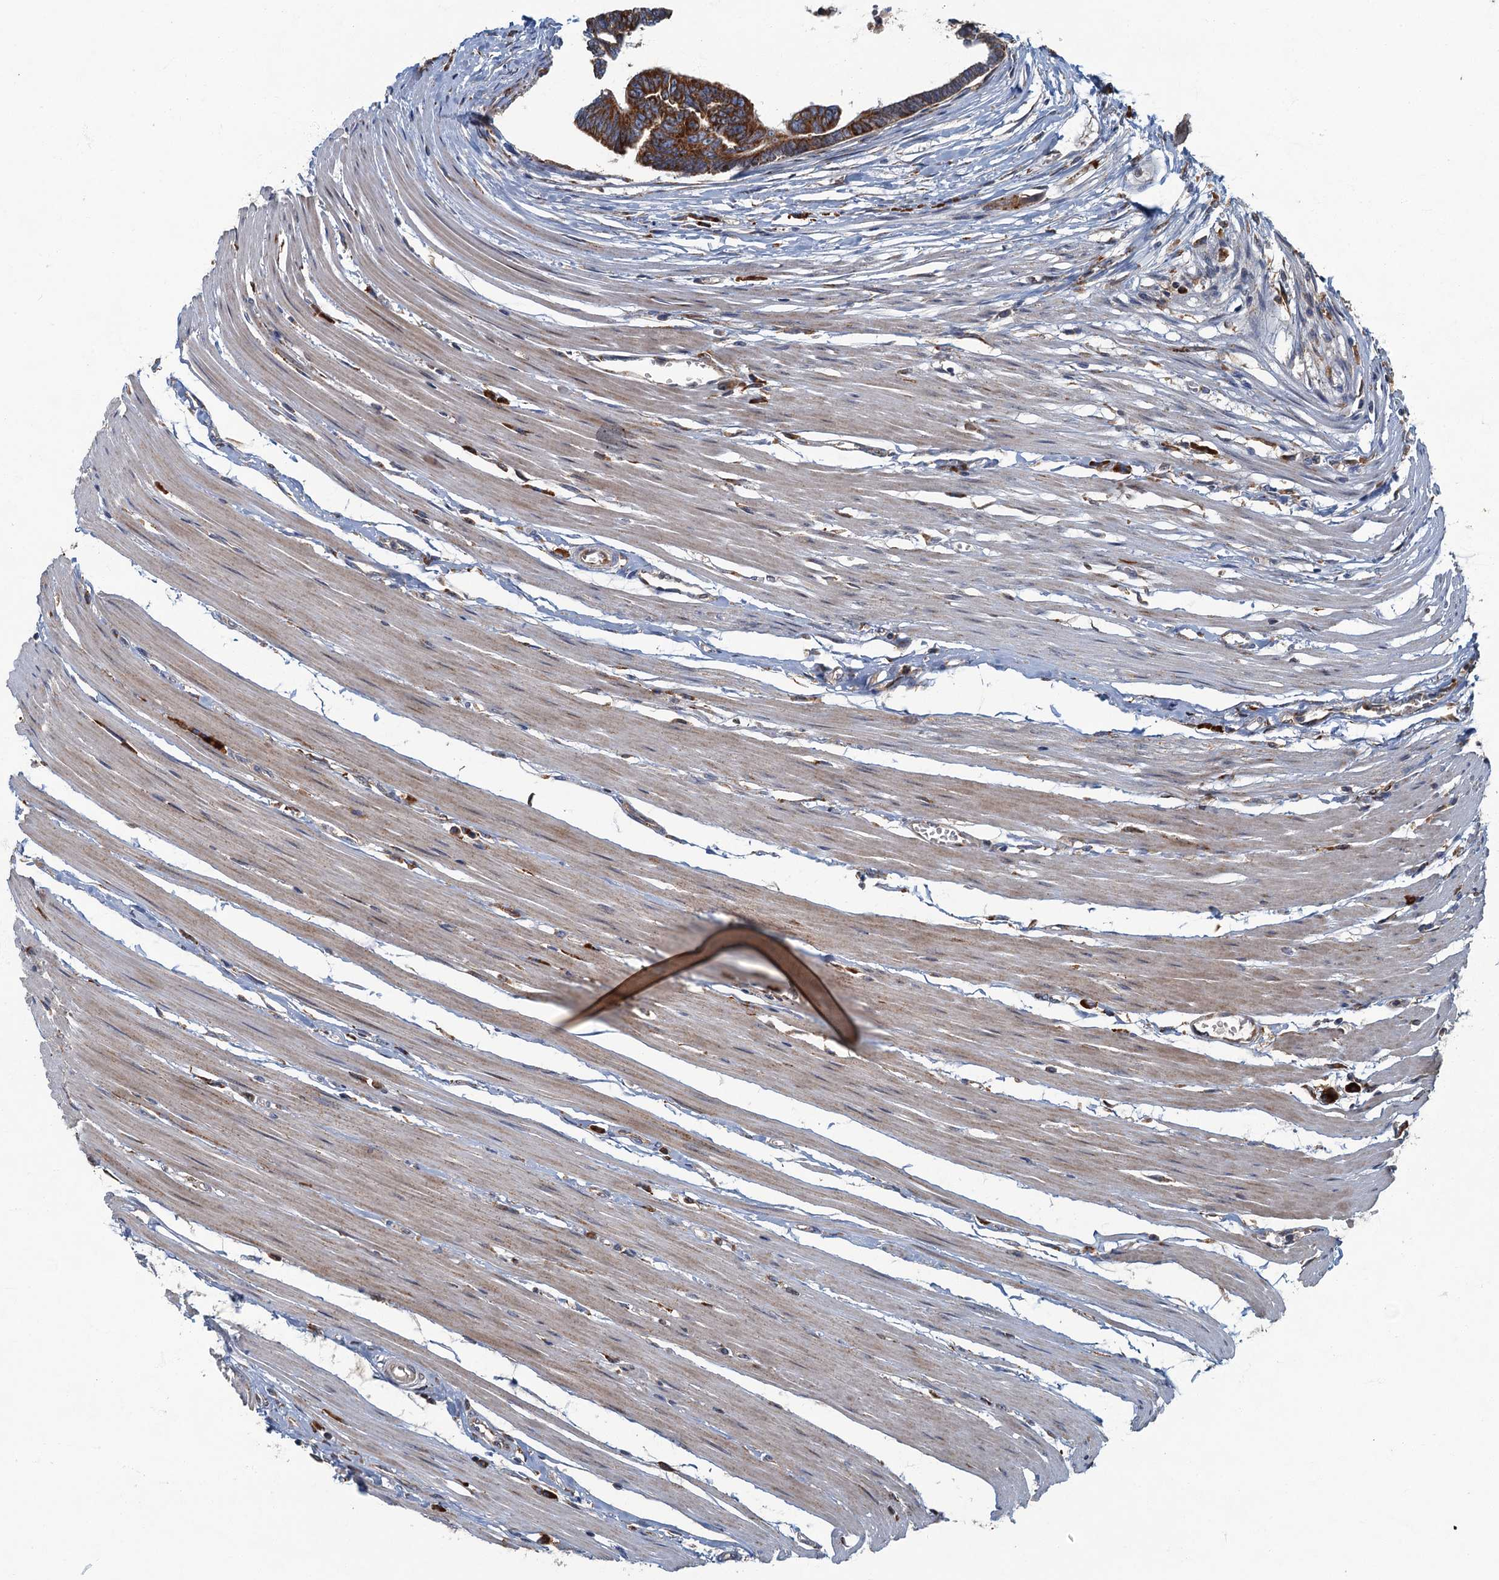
{"staining": {"intensity": "strong", "quantity": ">75%", "location": "cytoplasmic/membranous"}, "tissue": "colorectal cancer", "cell_type": "Tumor cells", "image_type": "cancer", "snomed": [{"axis": "morphology", "description": "Adenocarcinoma, NOS"}, {"axis": "topography", "description": "Rectum"}], "caption": "DAB immunohistochemical staining of colorectal cancer demonstrates strong cytoplasmic/membranous protein positivity in about >75% of tumor cells. Using DAB (brown) and hematoxylin (blue) stains, captured at high magnification using brightfield microscopy.", "gene": "SPDYC", "patient": {"sex": "female", "age": 65}}